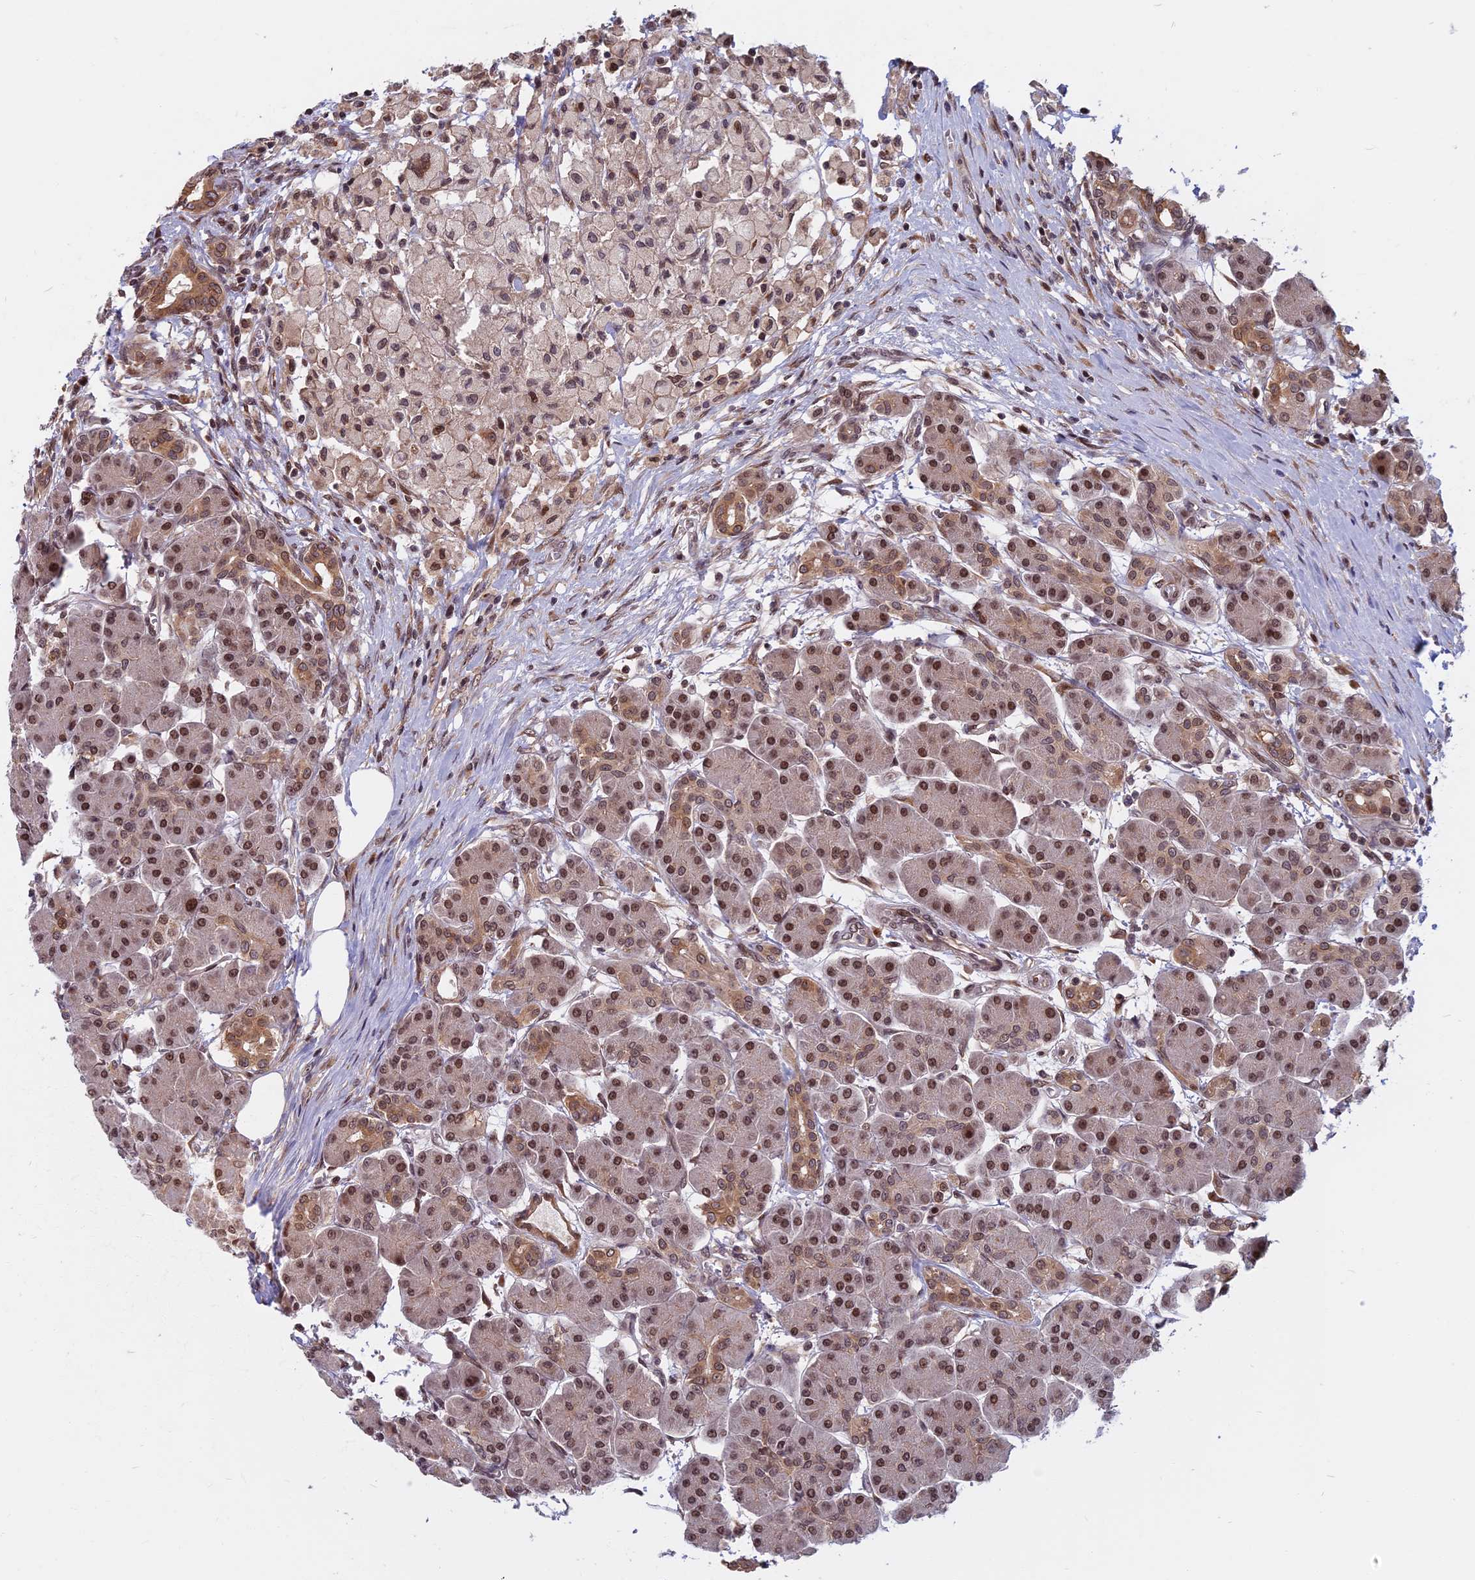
{"staining": {"intensity": "strong", "quantity": ">75%", "location": "nuclear"}, "tissue": "pancreas", "cell_type": "Exocrine glandular cells", "image_type": "normal", "snomed": [{"axis": "morphology", "description": "Normal tissue, NOS"}, {"axis": "topography", "description": "Pancreas"}], "caption": "Pancreas stained with DAB (3,3'-diaminobenzidine) IHC demonstrates high levels of strong nuclear positivity in approximately >75% of exocrine glandular cells.", "gene": "CCDC113", "patient": {"sex": "male", "age": 63}}